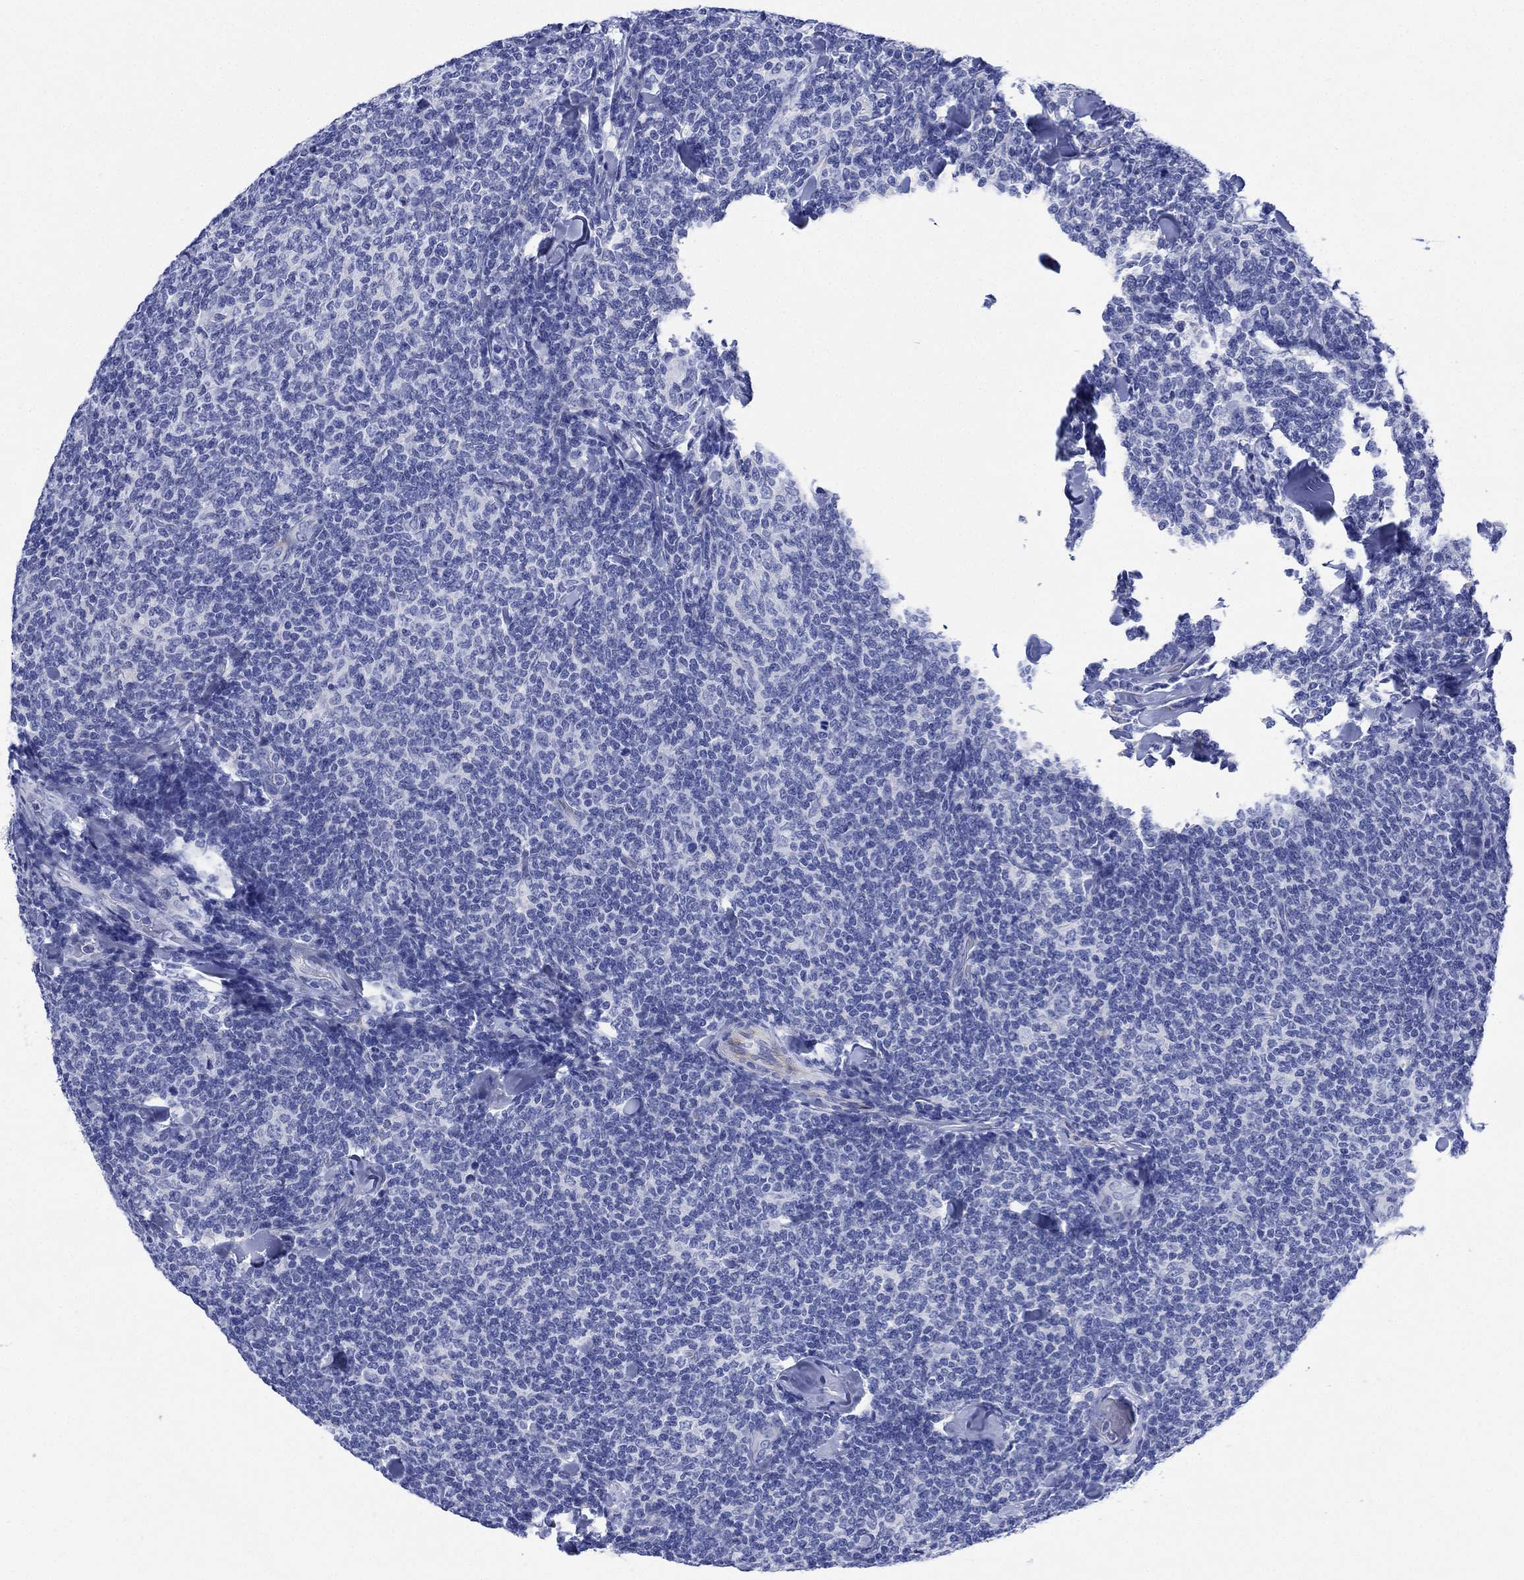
{"staining": {"intensity": "negative", "quantity": "none", "location": "none"}, "tissue": "lymphoma", "cell_type": "Tumor cells", "image_type": "cancer", "snomed": [{"axis": "morphology", "description": "Malignant lymphoma, non-Hodgkin's type, Low grade"}, {"axis": "topography", "description": "Lymph node"}], "caption": "This image is of lymphoma stained with immunohistochemistry to label a protein in brown with the nuclei are counter-stained blue. There is no expression in tumor cells.", "gene": "MYL1", "patient": {"sex": "female", "age": 56}}